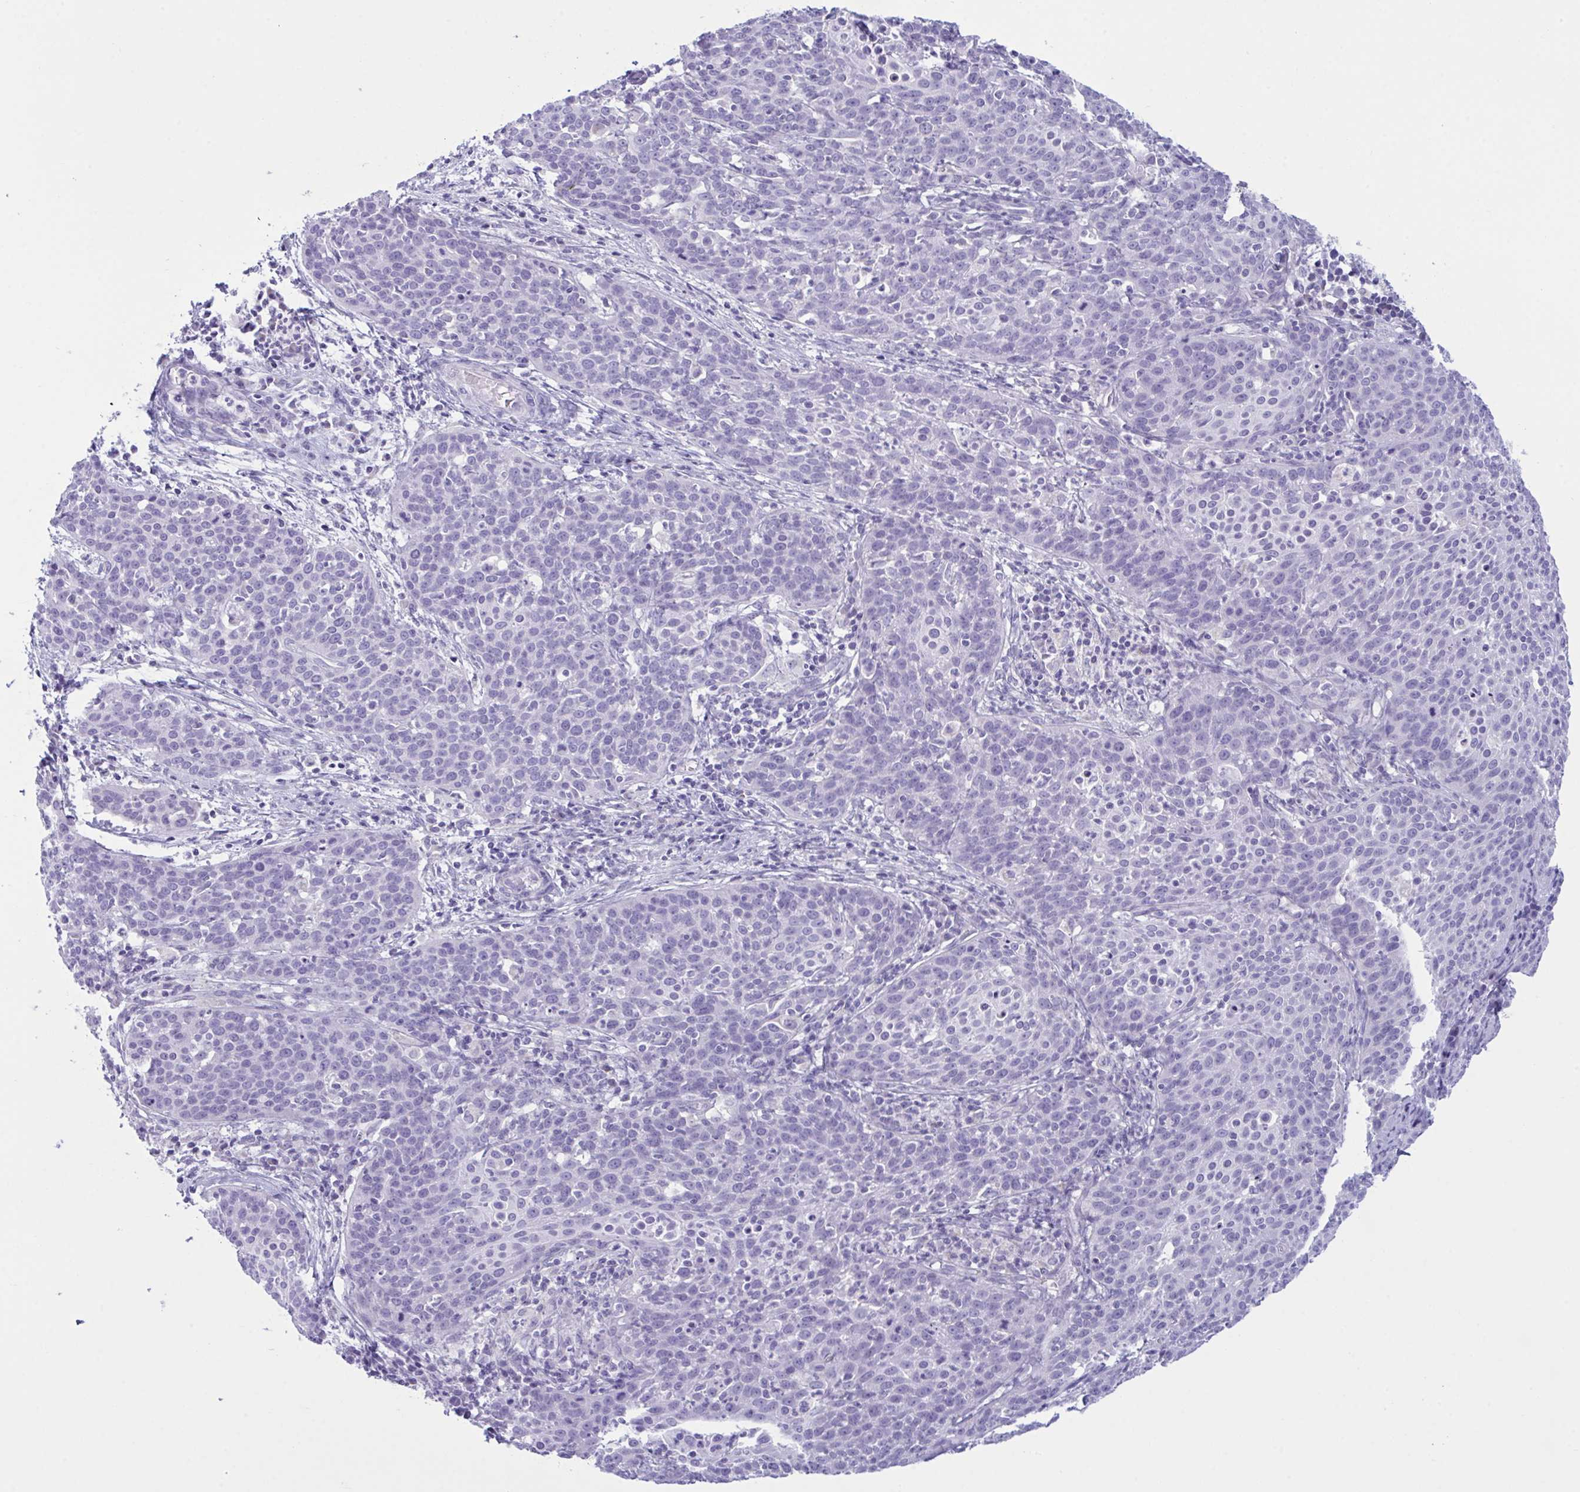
{"staining": {"intensity": "negative", "quantity": "none", "location": "none"}, "tissue": "cervical cancer", "cell_type": "Tumor cells", "image_type": "cancer", "snomed": [{"axis": "morphology", "description": "Squamous cell carcinoma, NOS"}, {"axis": "topography", "description": "Cervix"}], "caption": "An image of squamous cell carcinoma (cervical) stained for a protein shows no brown staining in tumor cells. Nuclei are stained in blue.", "gene": "BBS1", "patient": {"sex": "female", "age": 38}}